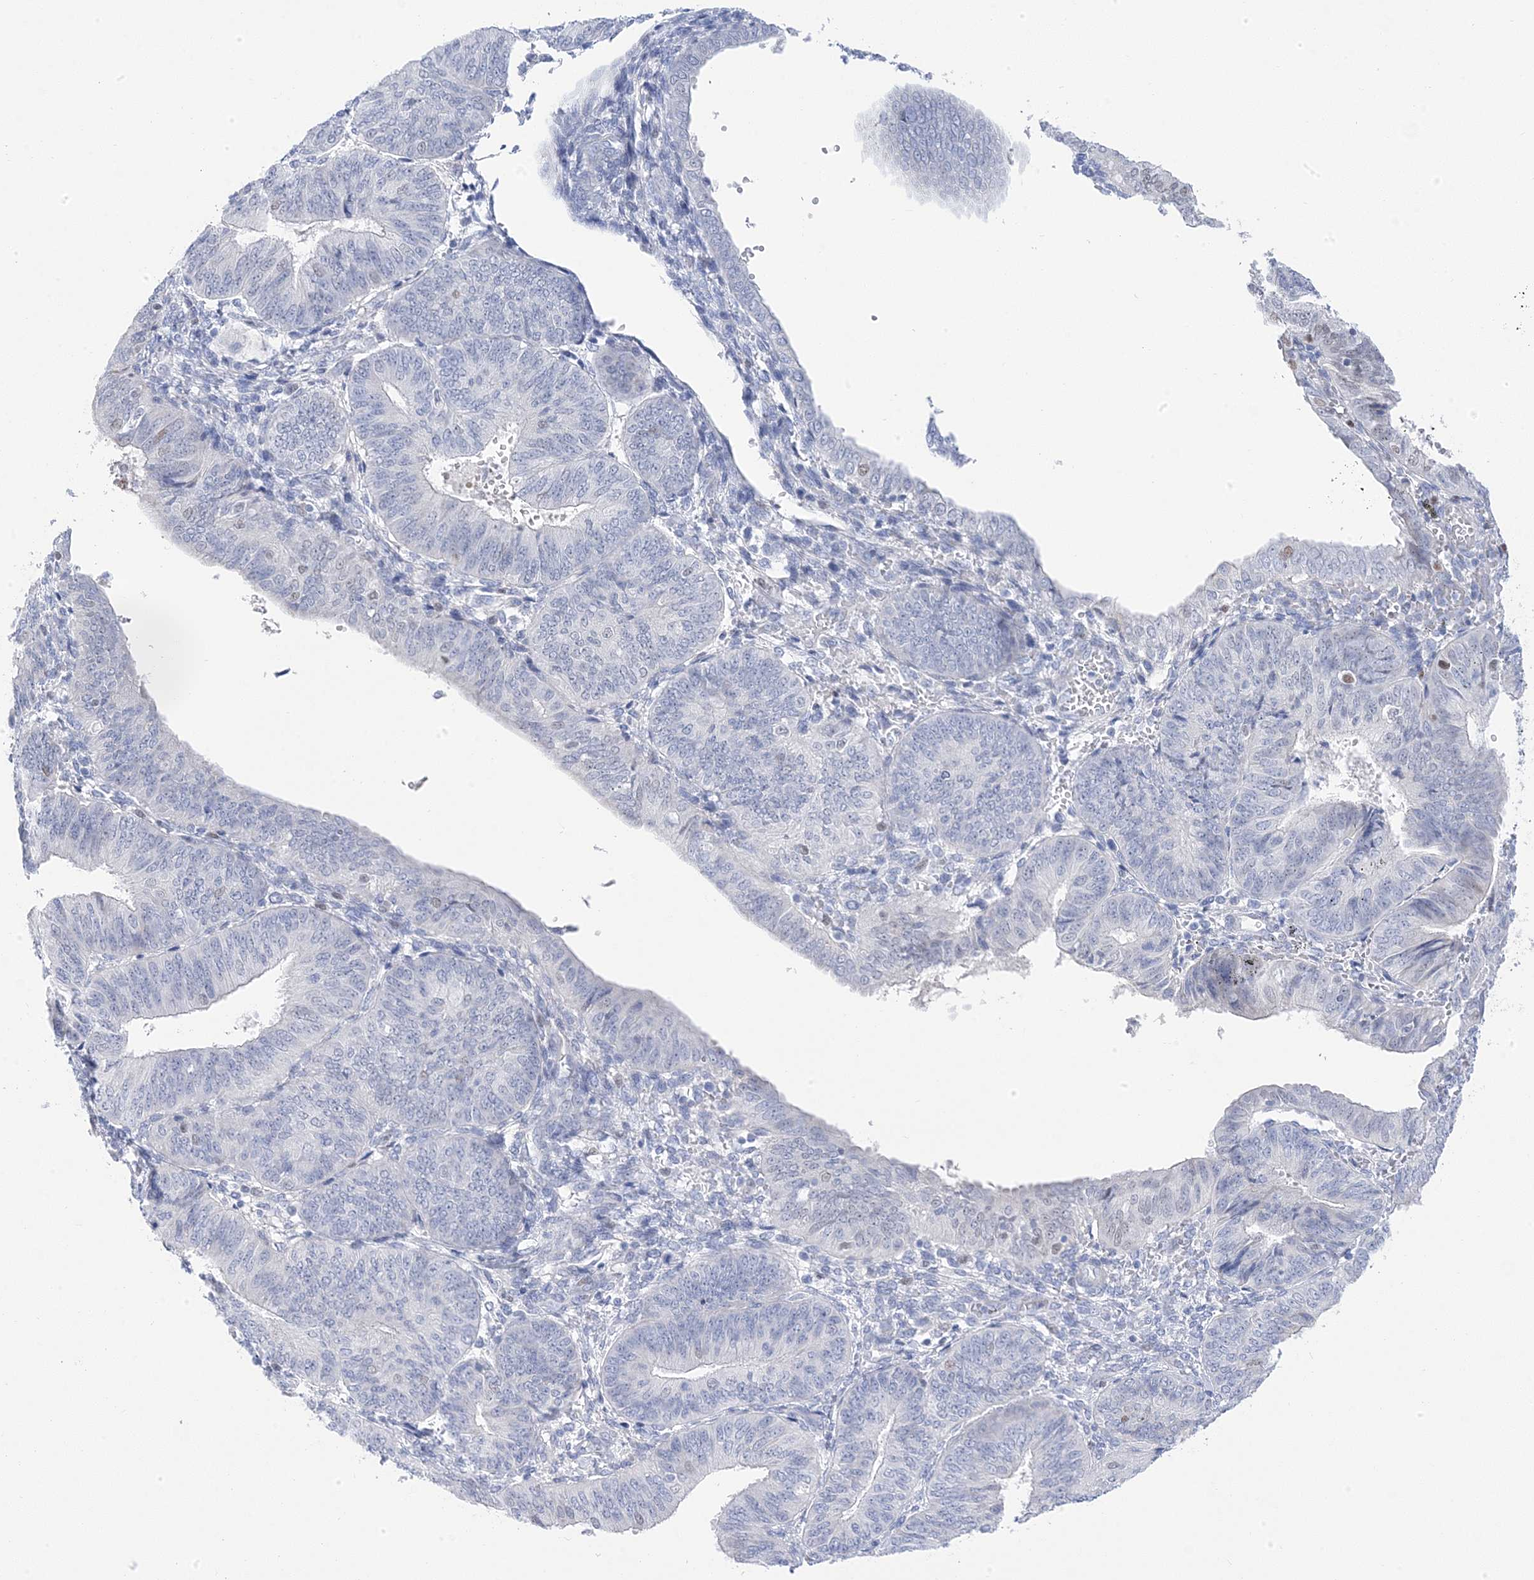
{"staining": {"intensity": "negative", "quantity": "none", "location": "none"}, "tissue": "endometrial cancer", "cell_type": "Tumor cells", "image_type": "cancer", "snomed": [{"axis": "morphology", "description": "Adenocarcinoma, NOS"}, {"axis": "topography", "description": "Endometrium"}], "caption": "A micrograph of endometrial adenocarcinoma stained for a protein shows no brown staining in tumor cells. Brightfield microscopy of IHC stained with DAB (3,3'-diaminobenzidine) (brown) and hematoxylin (blue), captured at high magnification.", "gene": "GTPBP6", "patient": {"sex": "female", "age": 58}}